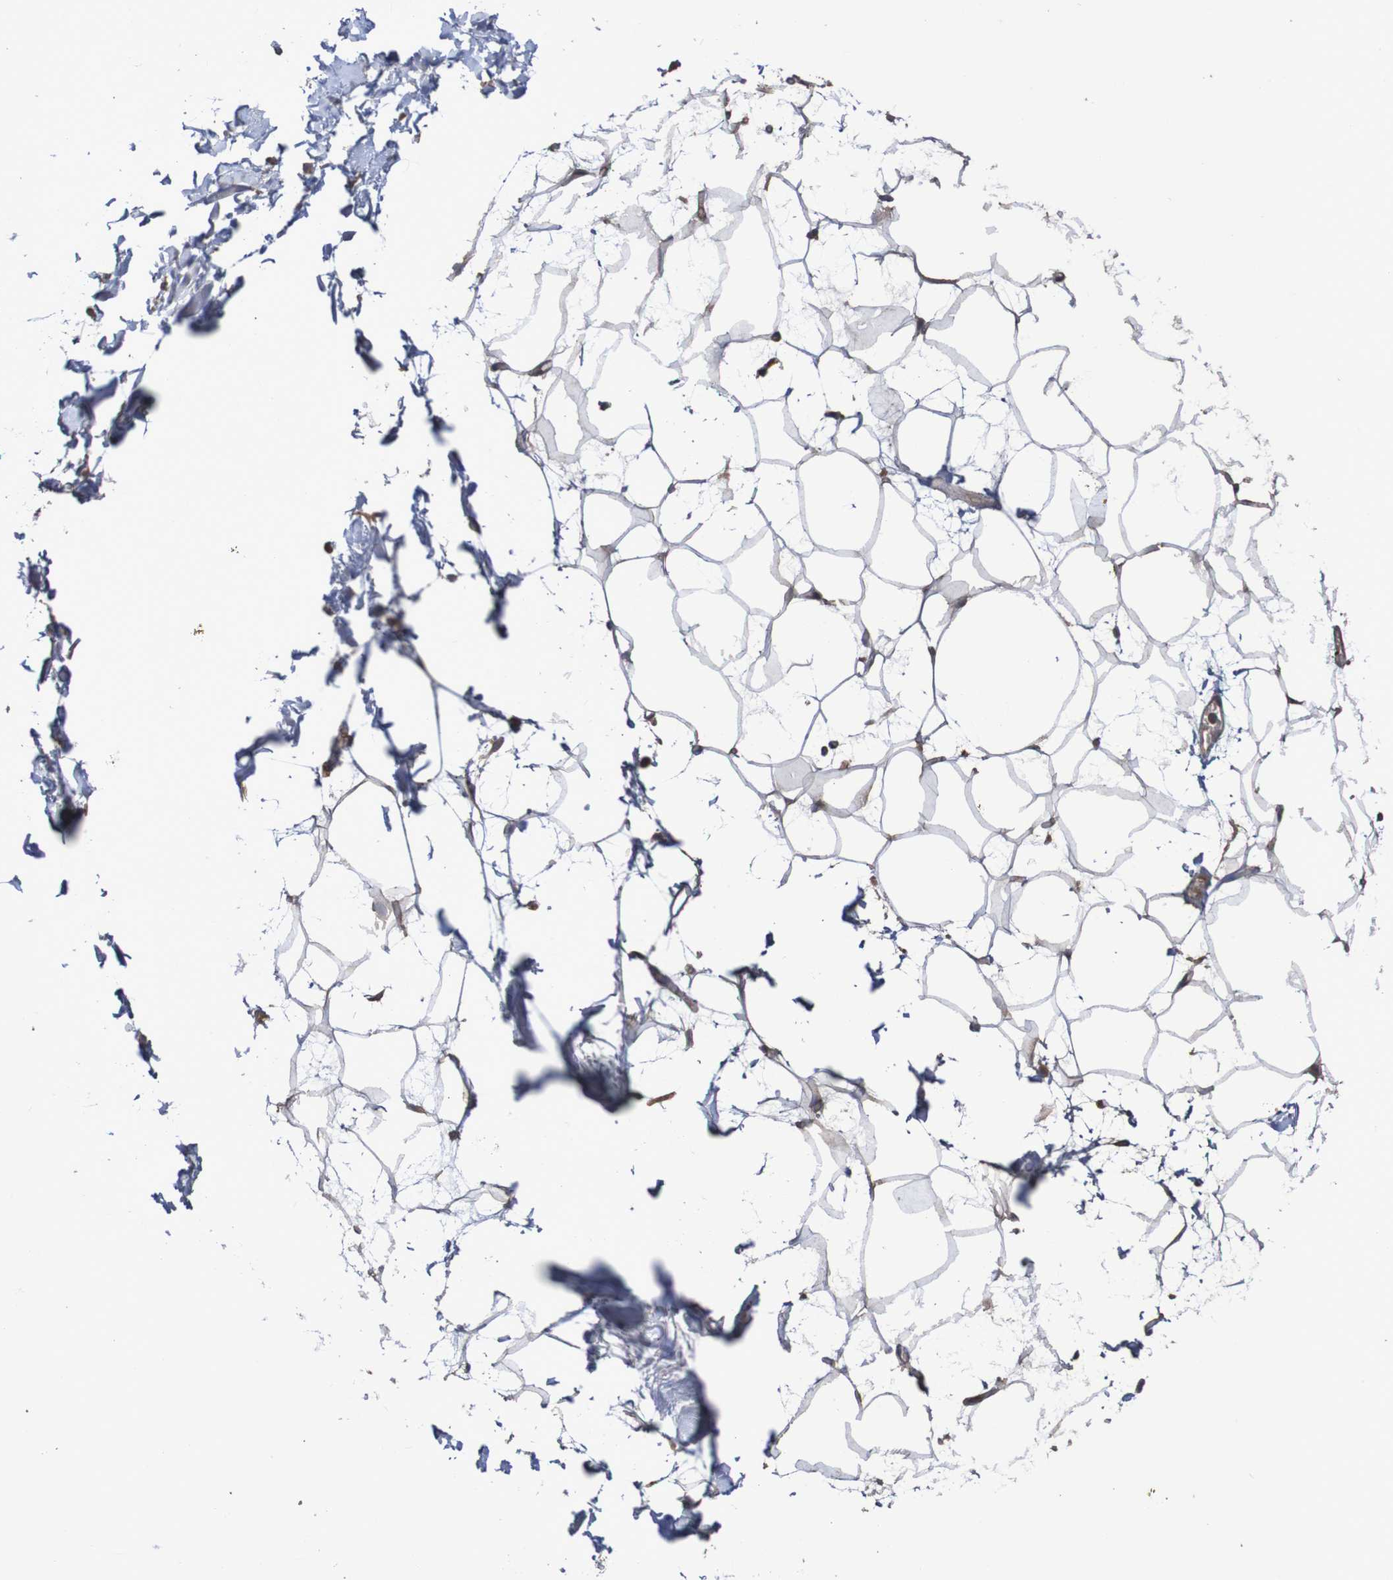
{"staining": {"intensity": "moderate", "quantity": ">75%", "location": "cytoplasmic/membranous"}, "tissue": "adipose tissue", "cell_type": "Adipocytes", "image_type": "normal", "snomed": [{"axis": "morphology", "description": "Normal tissue, NOS"}, {"axis": "topography", "description": "Soft tissue"}], "caption": "Immunohistochemistry histopathology image of benign adipose tissue: human adipose tissue stained using immunohistochemistry (IHC) shows medium levels of moderate protein expression localized specifically in the cytoplasmic/membranous of adipocytes, appearing as a cytoplasmic/membranous brown color.", "gene": "PHYH", "patient": {"sex": "male", "age": 72}}